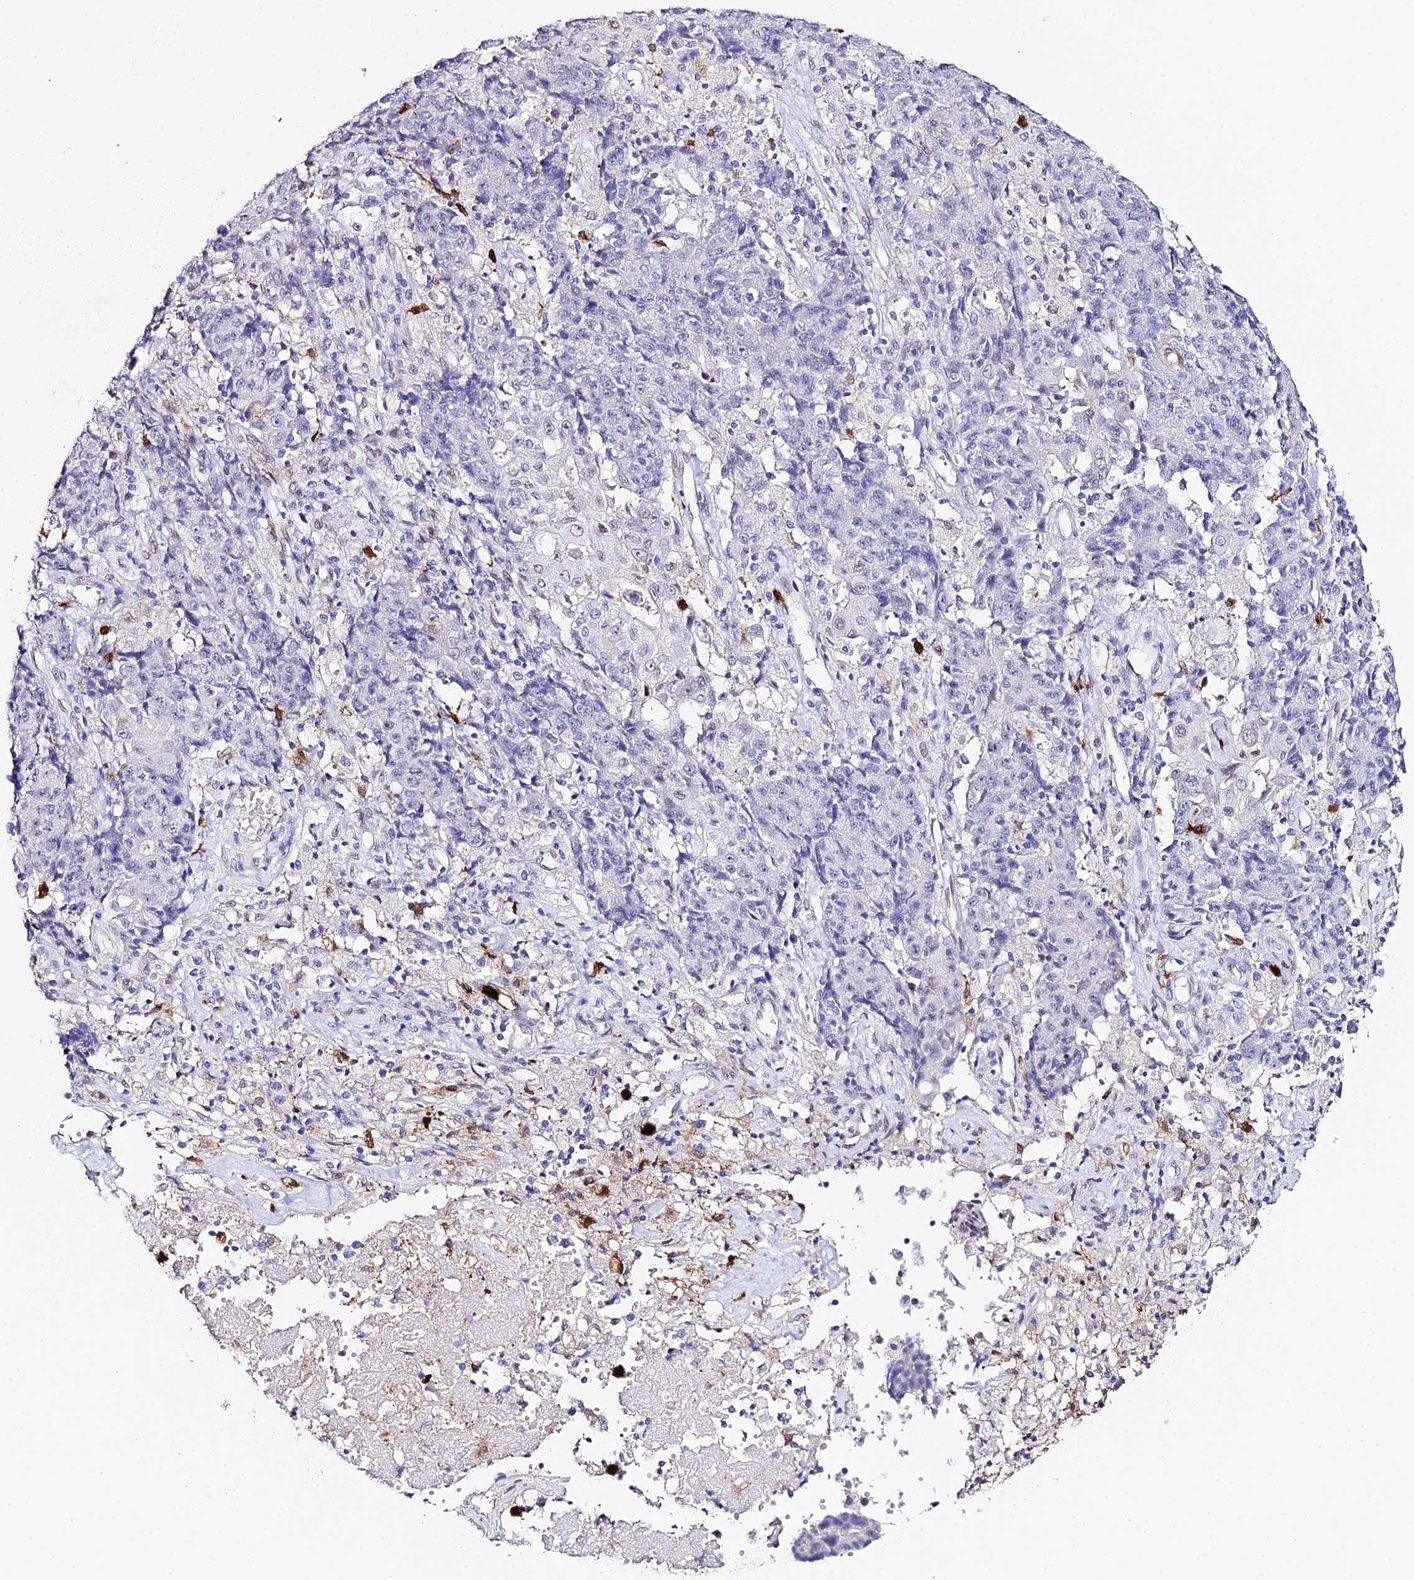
{"staining": {"intensity": "negative", "quantity": "none", "location": "none"}, "tissue": "ovarian cancer", "cell_type": "Tumor cells", "image_type": "cancer", "snomed": [{"axis": "morphology", "description": "Carcinoma, endometroid"}, {"axis": "topography", "description": "Ovary"}], "caption": "Ovarian cancer (endometroid carcinoma) stained for a protein using IHC exhibits no staining tumor cells.", "gene": "MCM10", "patient": {"sex": "female", "age": 42}}